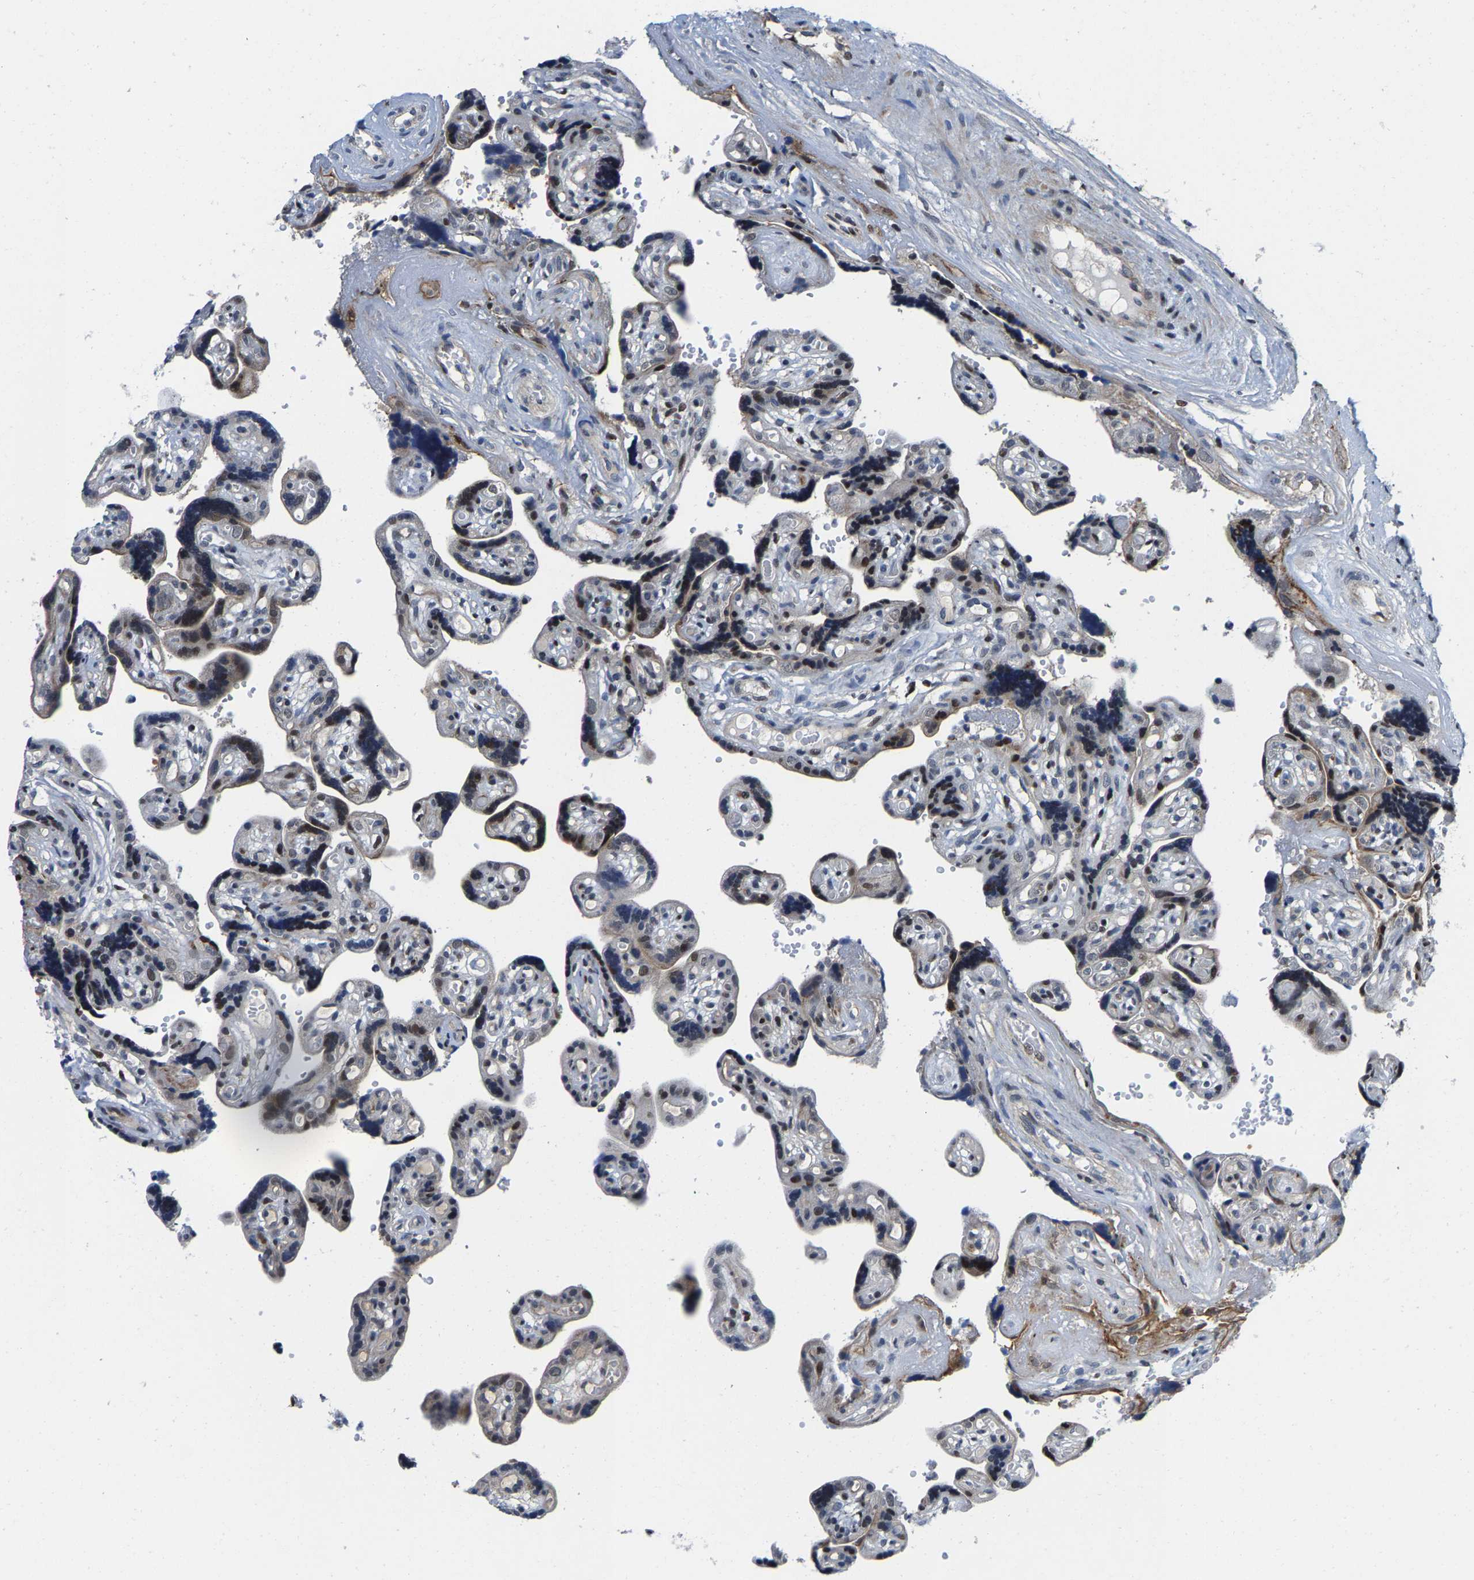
{"staining": {"intensity": "weak", "quantity": ">75%", "location": "nuclear"}, "tissue": "placenta", "cell_type": "Trophoblastic cells", "image_type": "normal", "snomed": [{"axis": "morphology", "description": "Normal tissue, NOS"}, {"axis": "topography", "description": "Placenta"}], "caption": "Trophoblastic cells reveal low levels of weak nuclear staining in approximately >75% of cells in unremarkable placenta. (DAB (3,3'-diaminobenzidine) = brown stain, brightfield microscopy at high magnification).", "gene": "GTPBP10", "patient": {"sex": "female", "age": 30}}